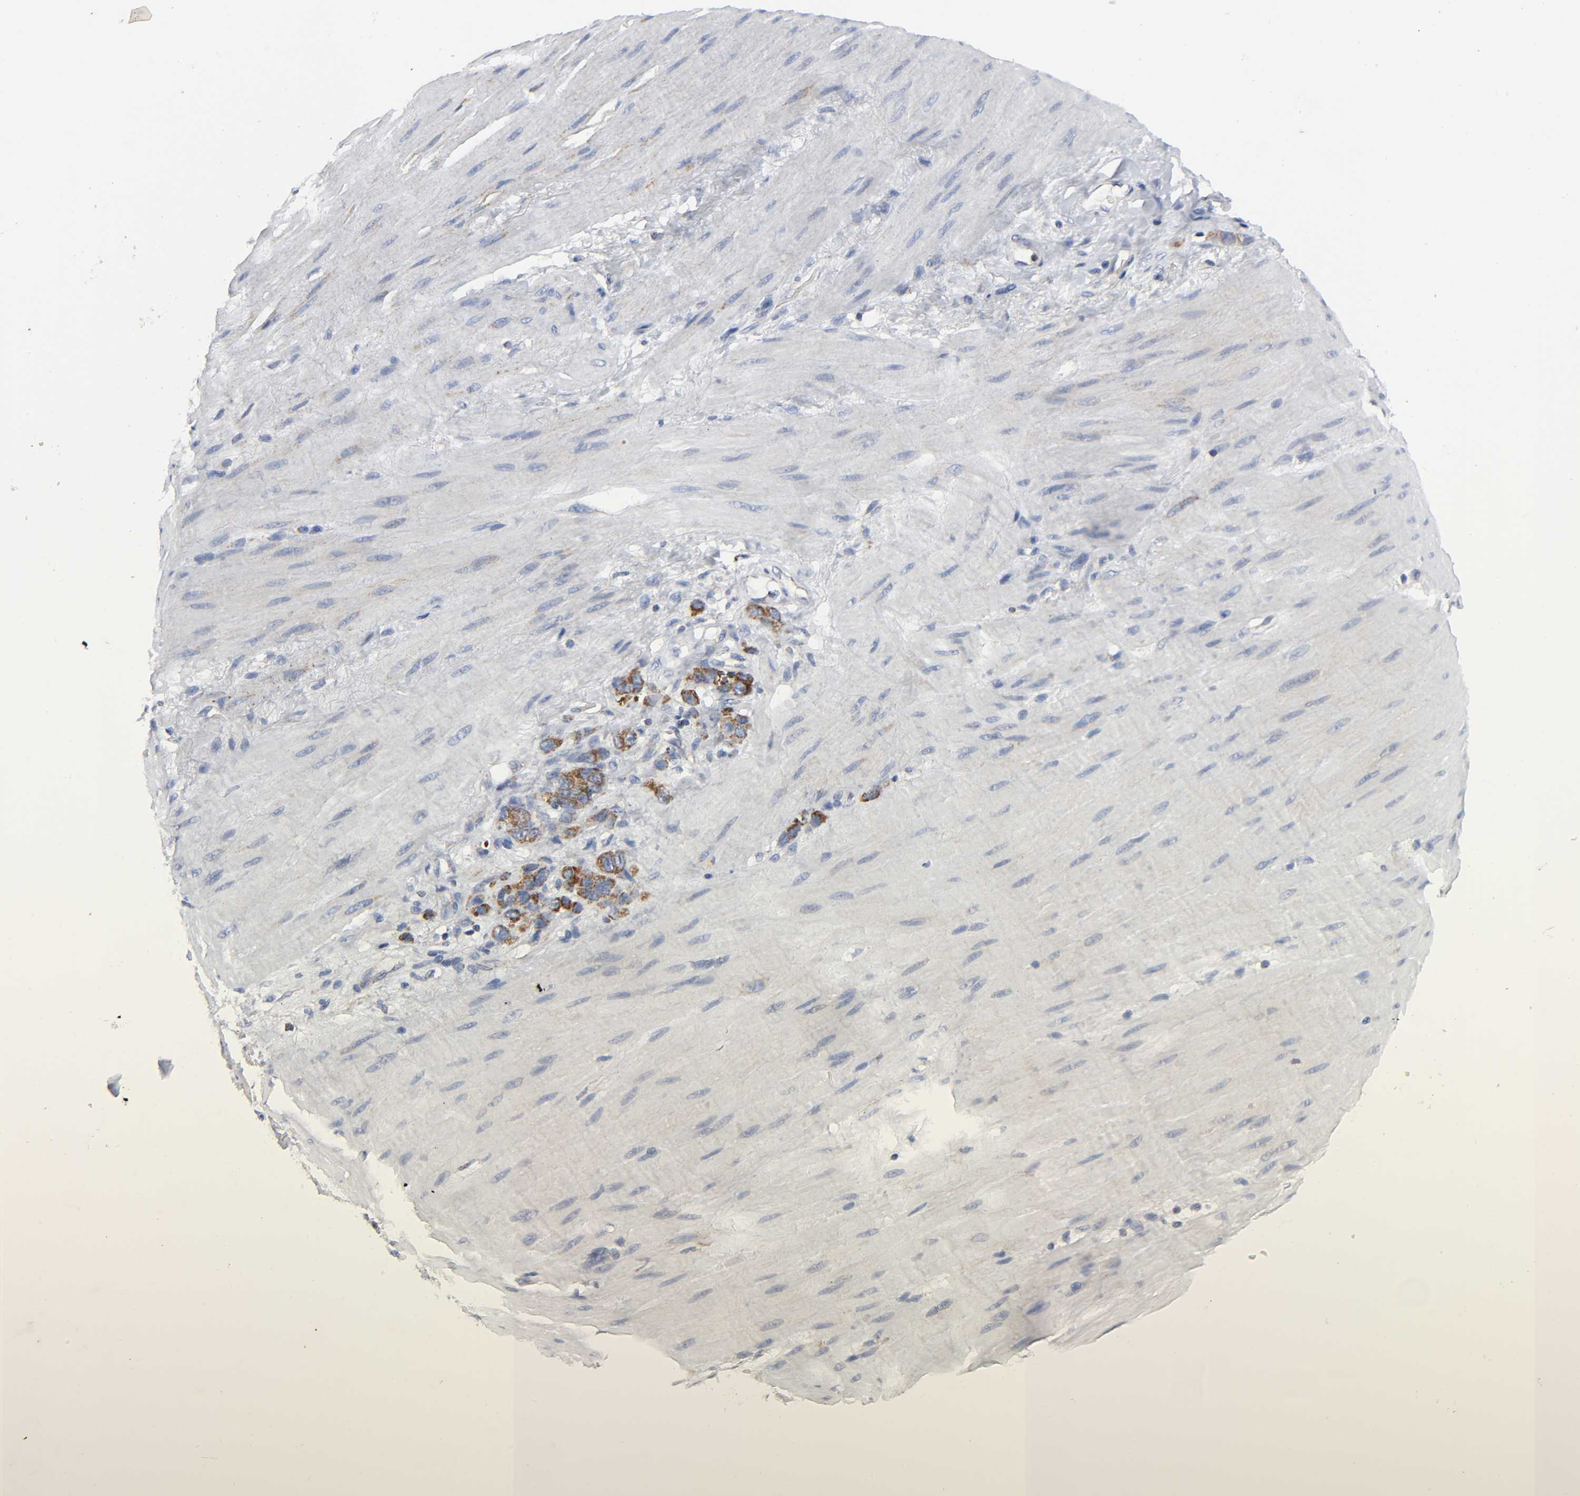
{"staining": {"intensity": "moderate", "quantity": ">75%", "location": "cytoplasmic/membranous"}, "tissue": "stomach cancer", "cell_type": "Tumor cells", "image_type": "cancer", "snomed": [{"axis": "morphology", "description": "Adenocarcinoma, NOS"}, {"axis": "topography", "description": "Stomach"}], "caption": "Stomach cancer stained with a brown dye displays moderate cytoplasmic/membranous positive positivity in about >75% of tumor cells.", "gene": "AOPEP", "patient": {"sex": "male", "age": 82}}